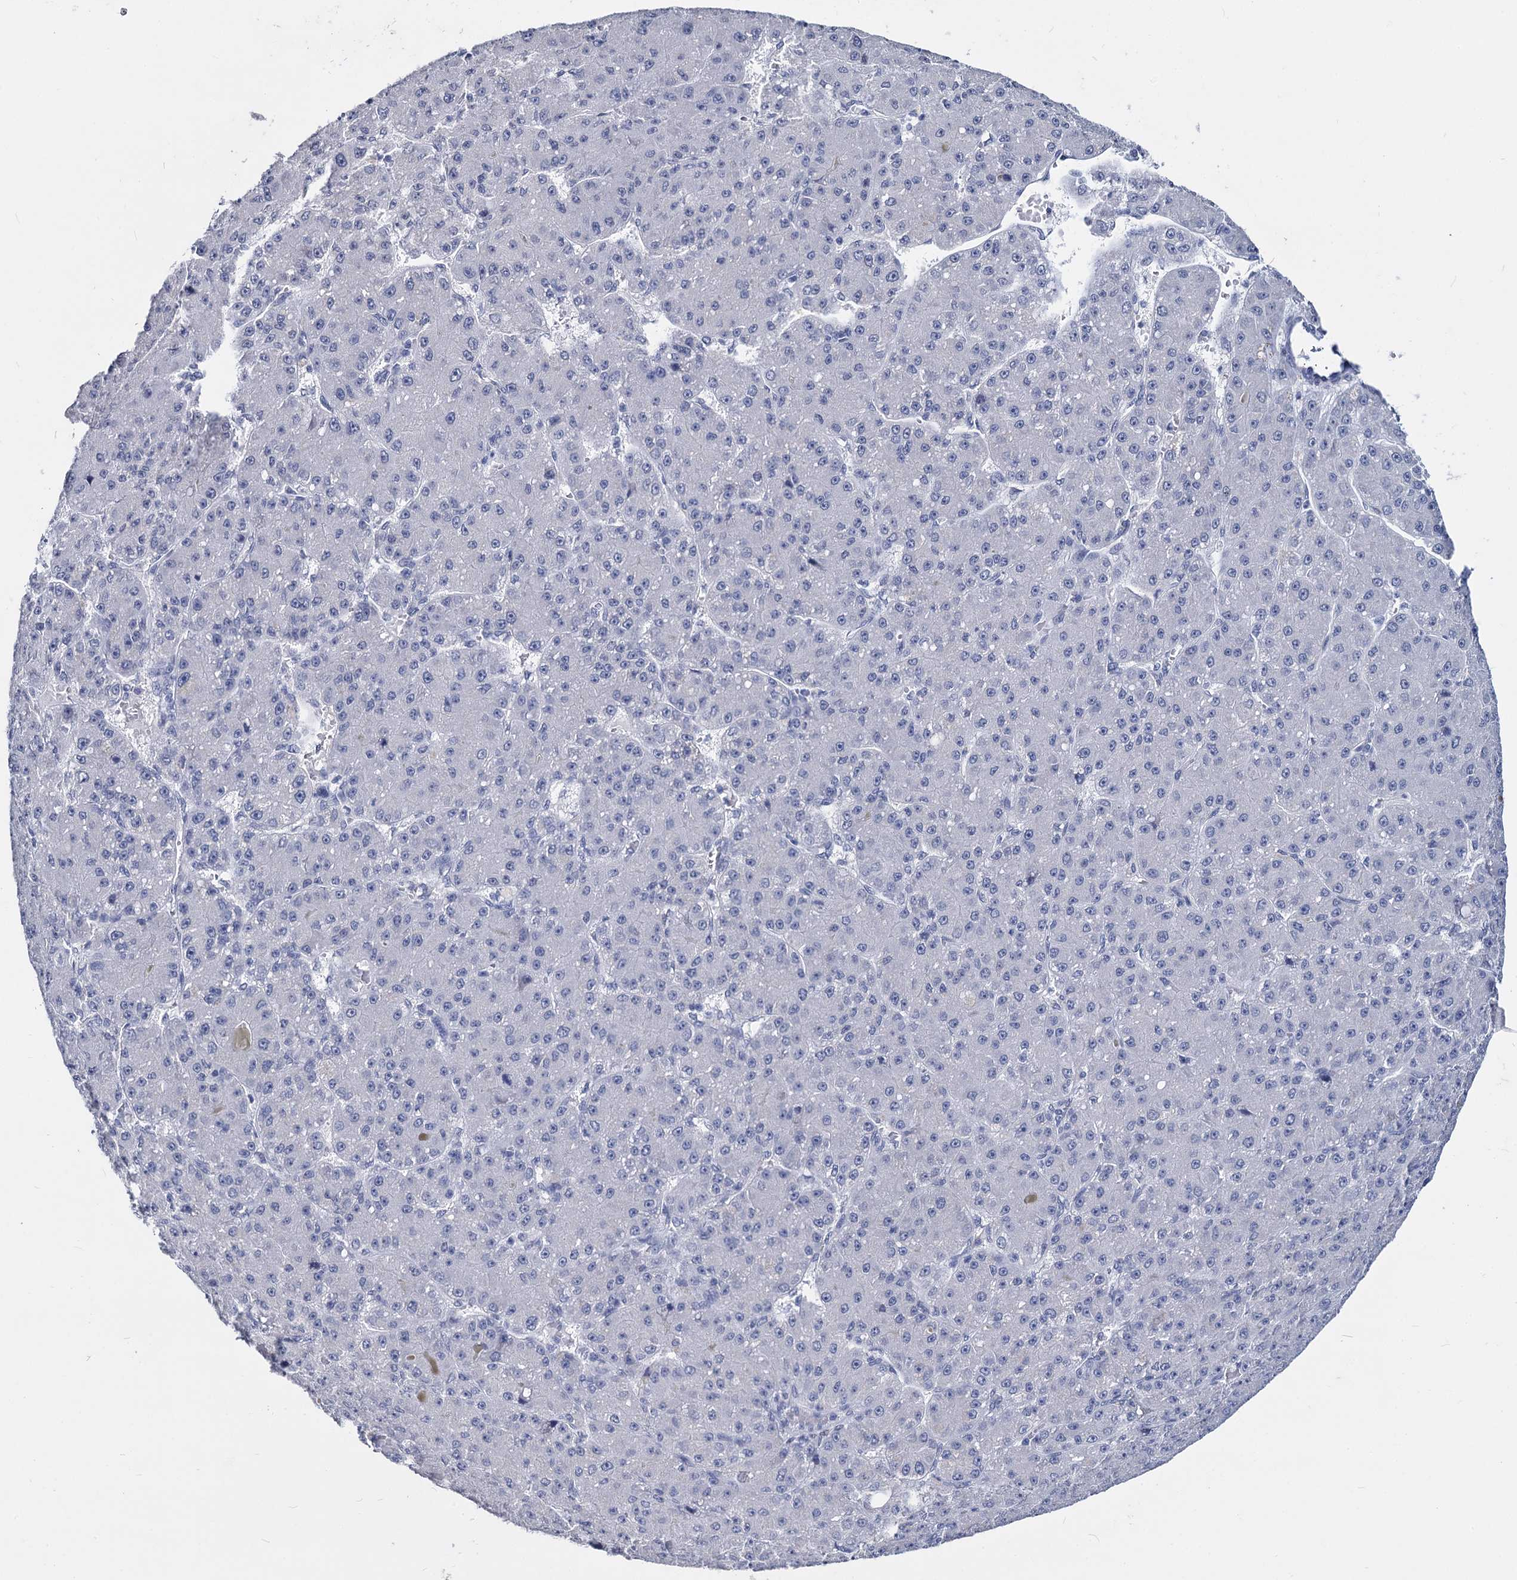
{"staining": {"intensity": "negative", "quantity": "none", "location": "none"}, "tissue": "liver cancer", "cell_type": "Tumor cells", "image_type": "cancer", "snomed": [{"axis": "morphology", "description": "Carcinoma, Hepatocellular, NOS"}, {"axis": "topography", "description": "Liver"}], "caption": "Tumor cells are negative for protein expression in human liver cancer. (IHC, brightfield microscopy, high magnification).", "gene": "MAGEA4", "patient": {"sex": "male", "age": 67}}